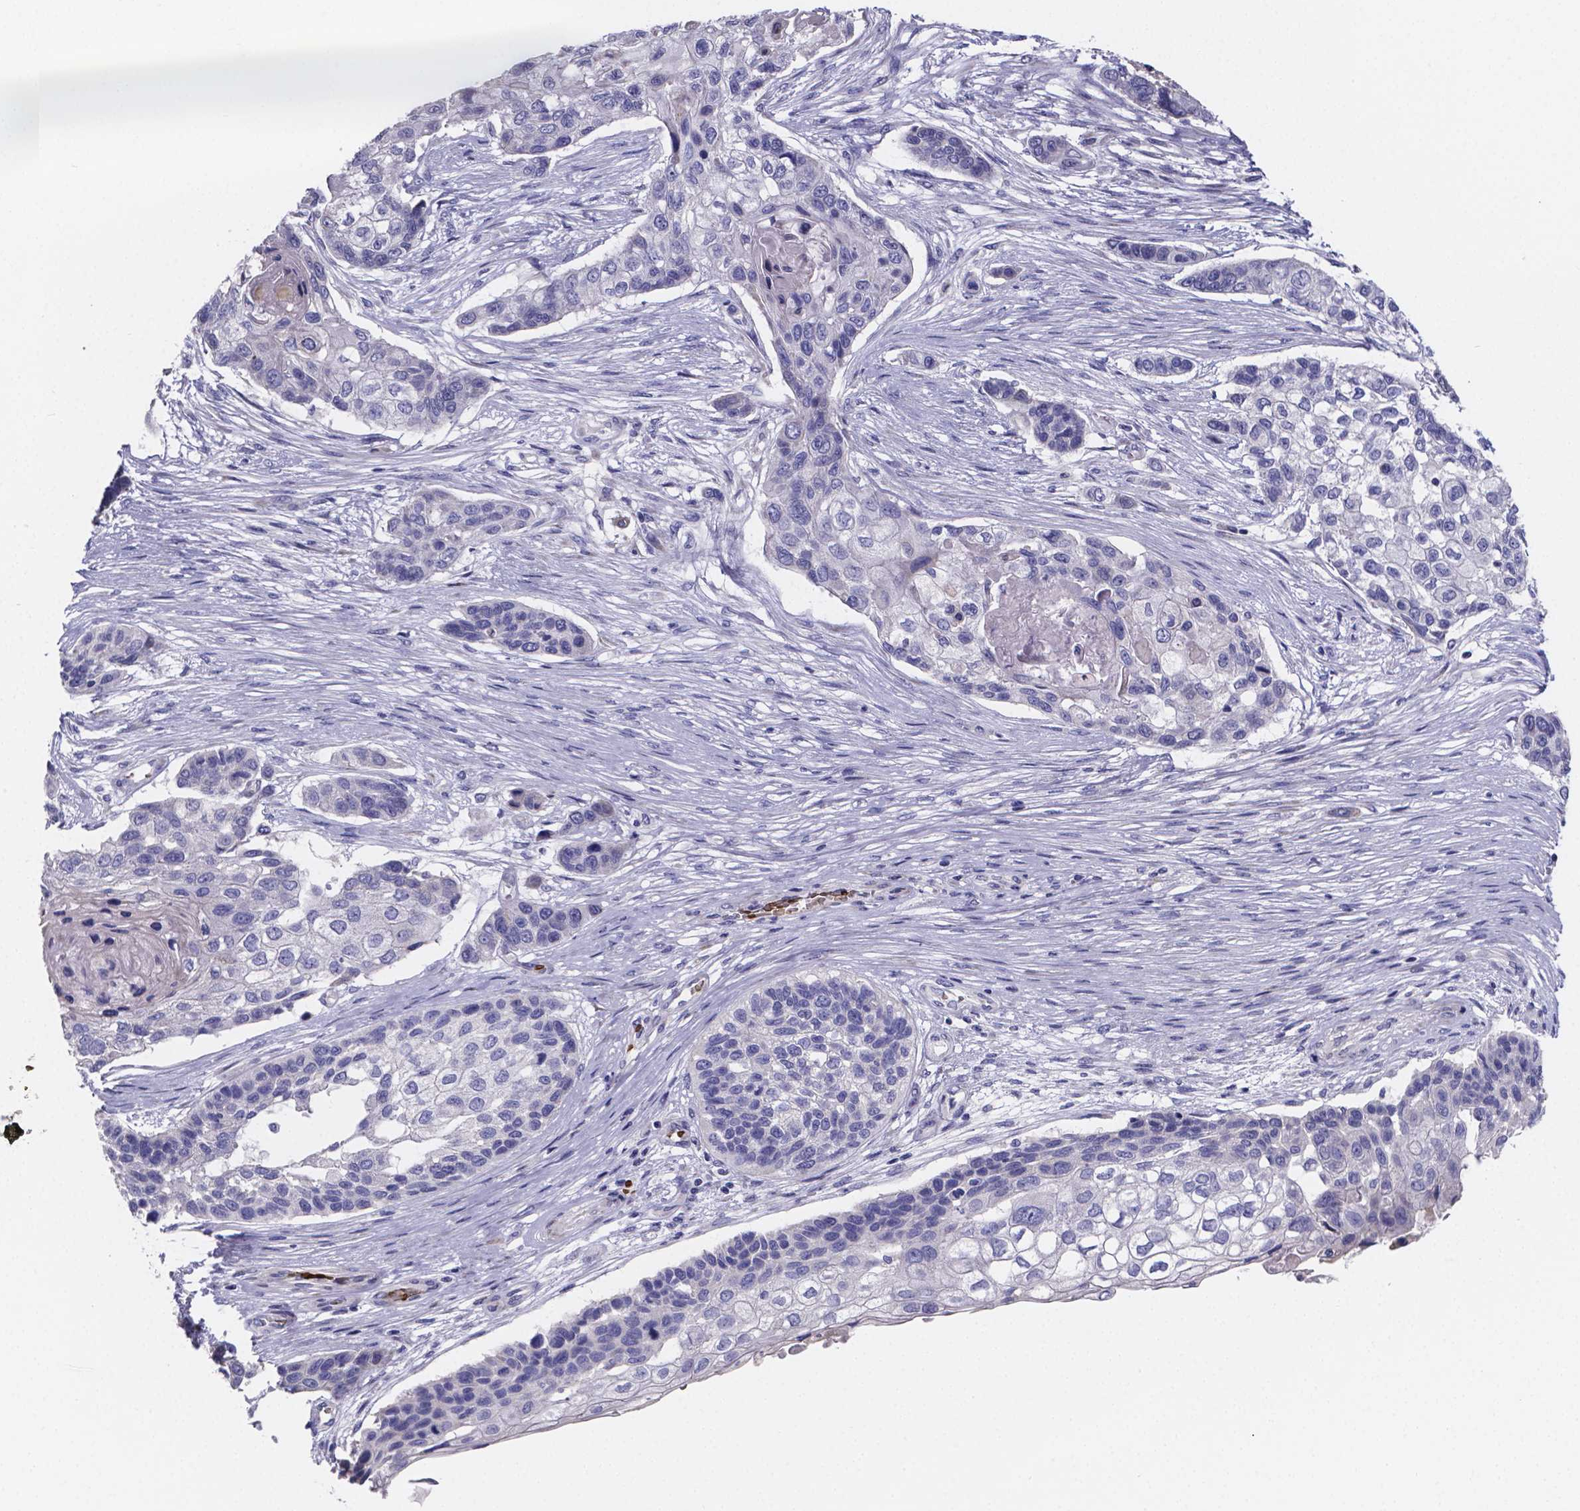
{"staining": {"intensity": "negative", "quantity": "none", "location": "none"}, "tissue": "lung cancer", "cell_type": "Tumor cells", "image_type": "cancer", "snomed": [{"axis": "morphology", "description": "Squamous cell carcinoma, NOS"}, {"axis": "topography", "description": "Lung"}], "caption": "This micrograph is of squamous cell carcinoma (lung) stained with IHC to label a protein in brown with the nuclei are counter-stained blue. There is no staining in tumor cells.", "gene": "GABRA3", "patient": {"sex": "male", "age": 69}}